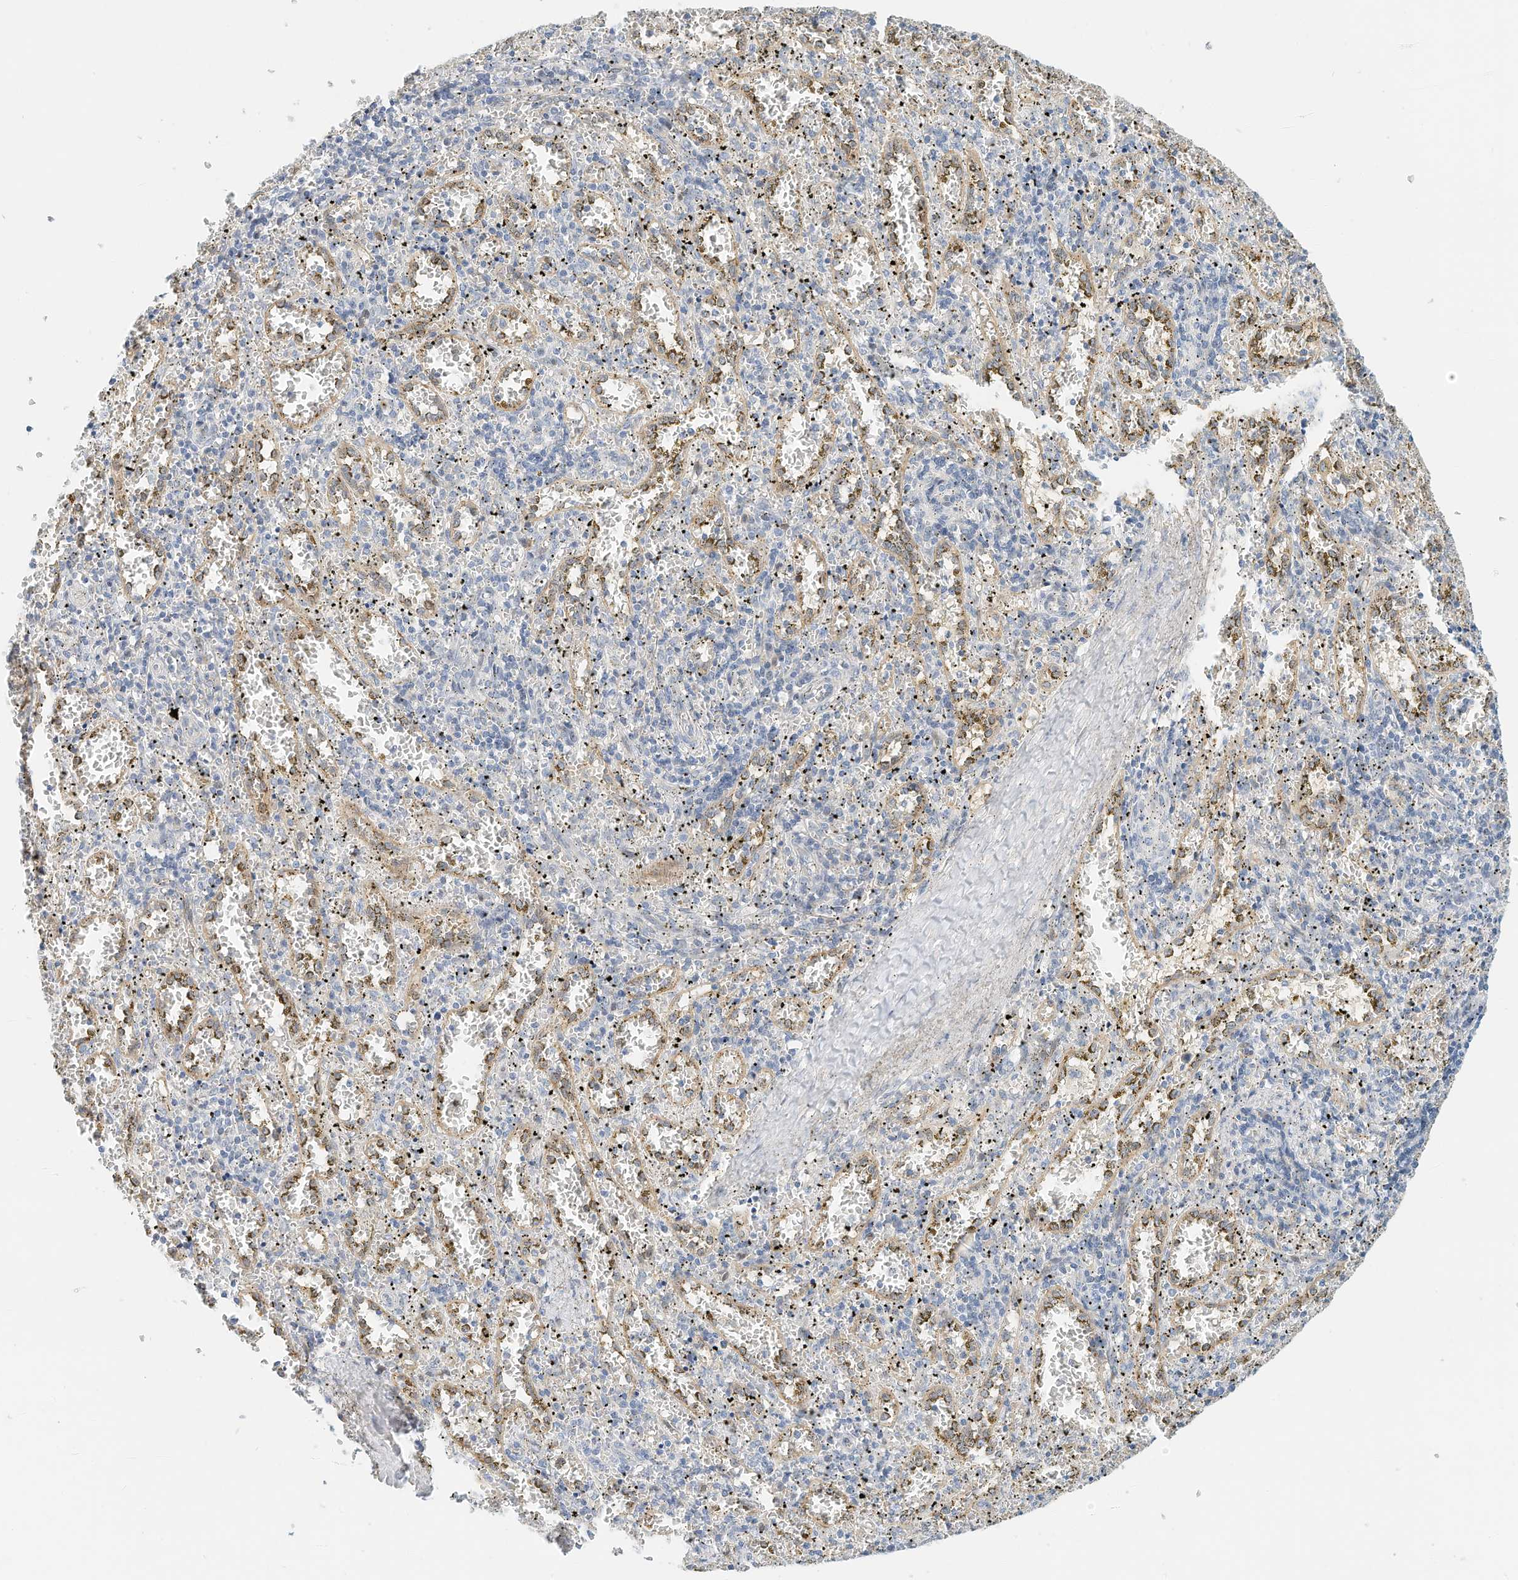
{"staining": {"intensity": "negative", "quantity": "none", "location": "none"}, "tissue": "spleen", "cell_type": "Cells in red pulp", "image_type": "normal", "snomed": [{"axis": "morphology", "description": "Normal tissue, NOS"}, {"axis": "topography", "description": "Spleen"}], "caption": "High power microscopy photomicrograph of an immunohistochemistry photomicrograph of benign spleen, revealing no significant staining in cells in red pulp.", "gene": "ARHGAP28", "patient": {"sex": "male", "age": 11}}